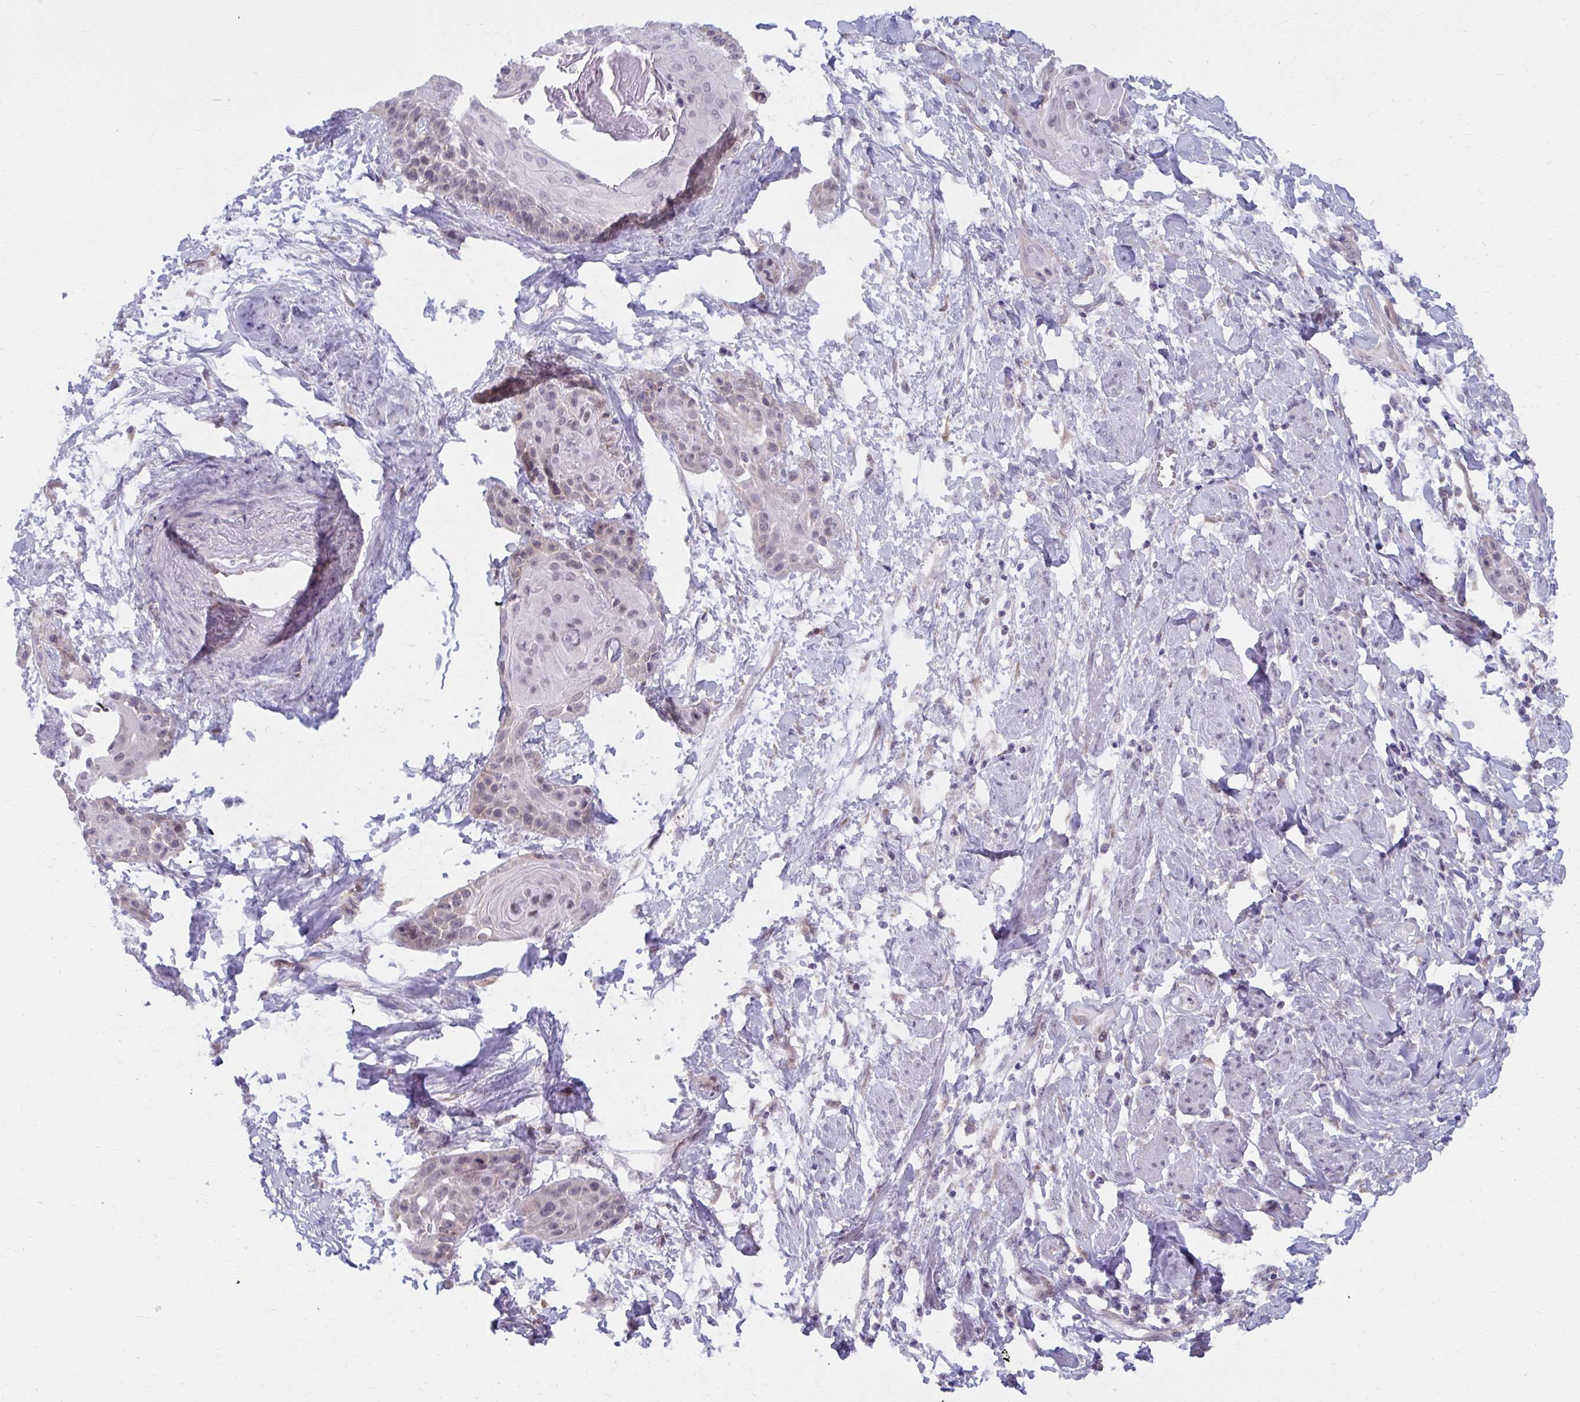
{"staining": {"intensity": "weak", "quantity": "<25%", "location": "nuclear"}, "tissue": "cervical cancer", "cell_type": "Tumor cells", "image_type": "cancer", "snomed": [{"axis": "morphology", "description": "Squamous cell carcinoma, NOS"}, {"axis": "topography", "description": "Cervix"}], "caption": "Tumor cells are negative for brown protein staining in cervical squamous cell carcinoma.", "gene": "NMNAT1", "patient": {"sex": "female", "age": 57}}